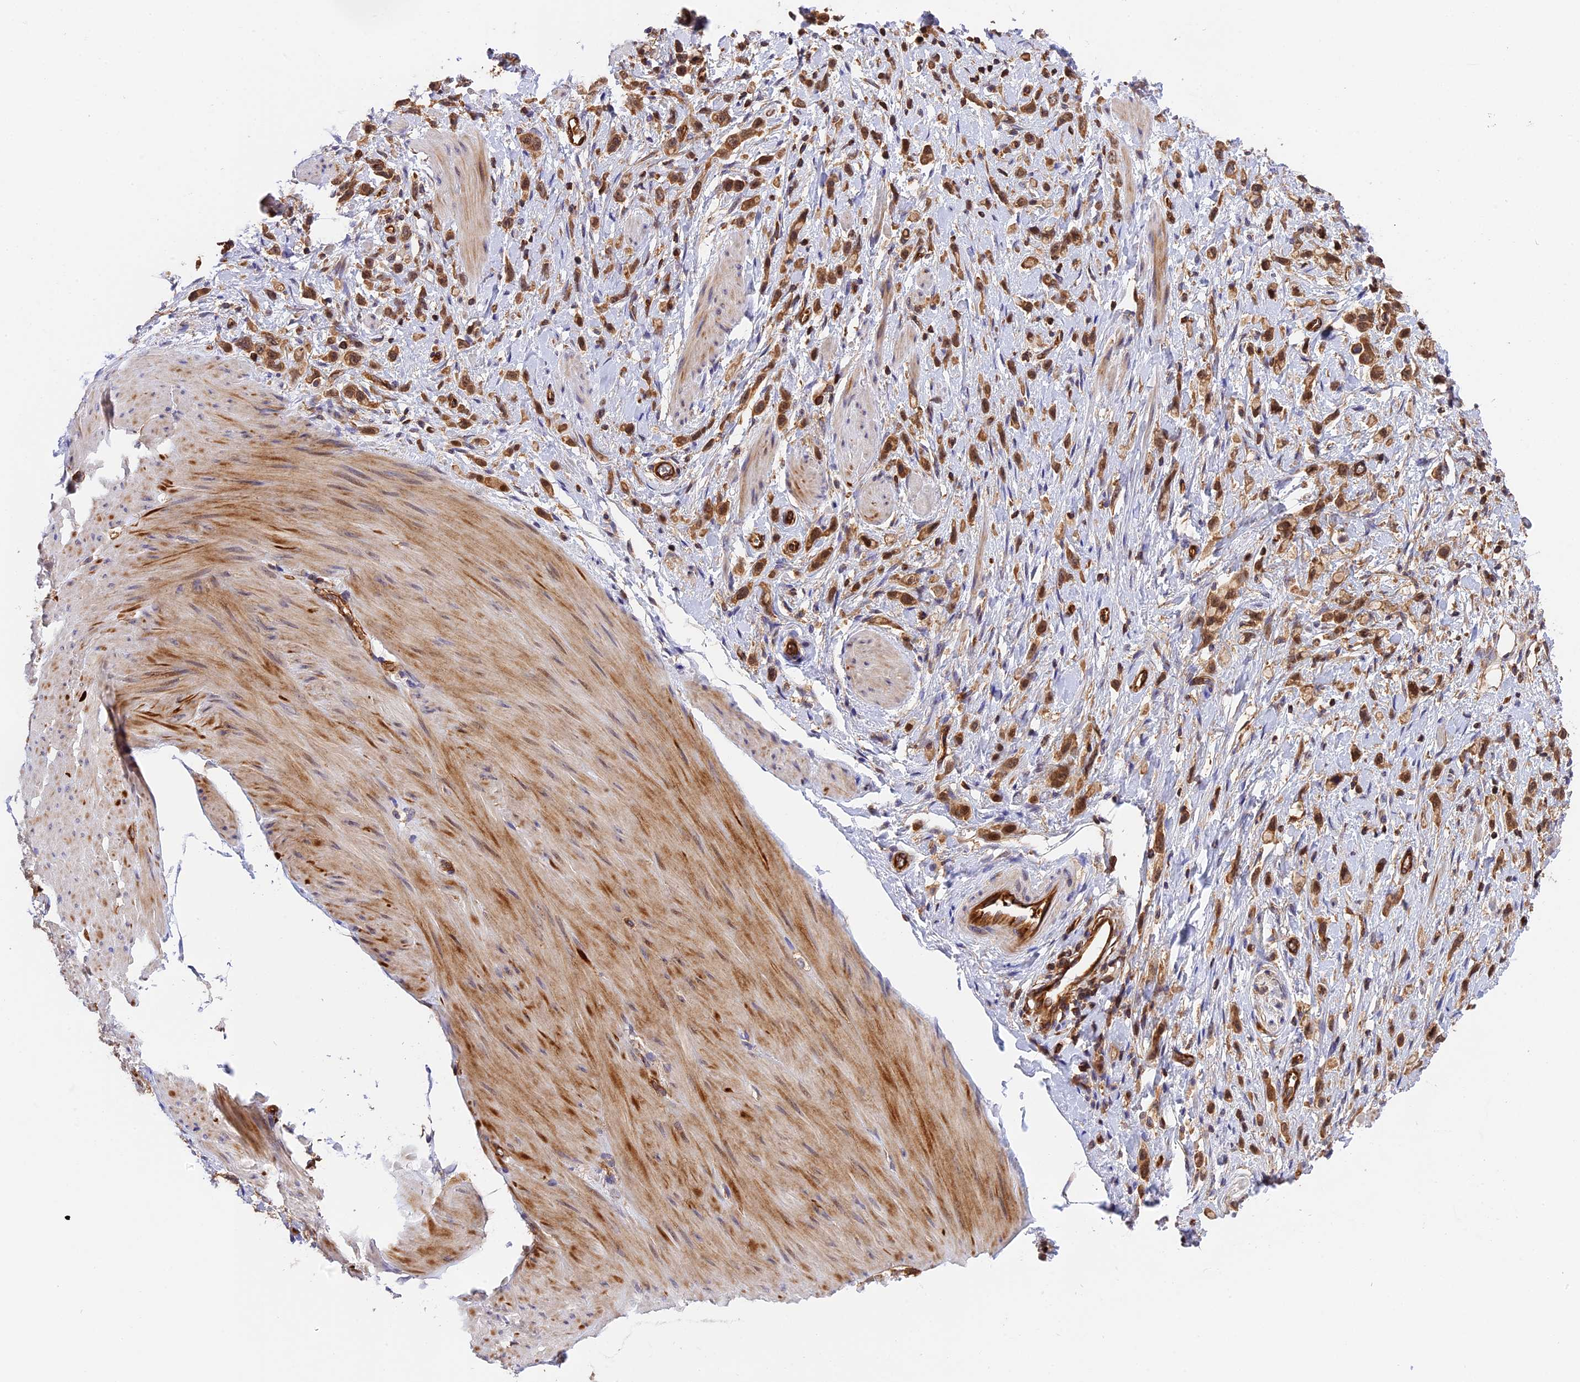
{"staining": {"intensity": "moderate", "quantity": ">75%", "location": "cytoplasmic/membranous,nuclear"}, "tissue": "stomach cancer", "cell_type": "Tumor cells", "image_type": "cancer", "snomed": [{"axis": "morphology", "description": "Adenocarcinoma, NOS"}, {"axis": "topography", "description": "Stomach"}], "caption": "IHC micrograph of neoplastic tissue: stomach cancer stained using immunohistochemistry (IHC) displays medium levels of moderate protein expression localized specifically in the cytoplasmic/membranous and nuclear of tumor cells, appearing as a cytoplasmic/membranous and nuclear brown color.", "gene": "C5orf22", "patient": {"sex": "female", "age": 65}}